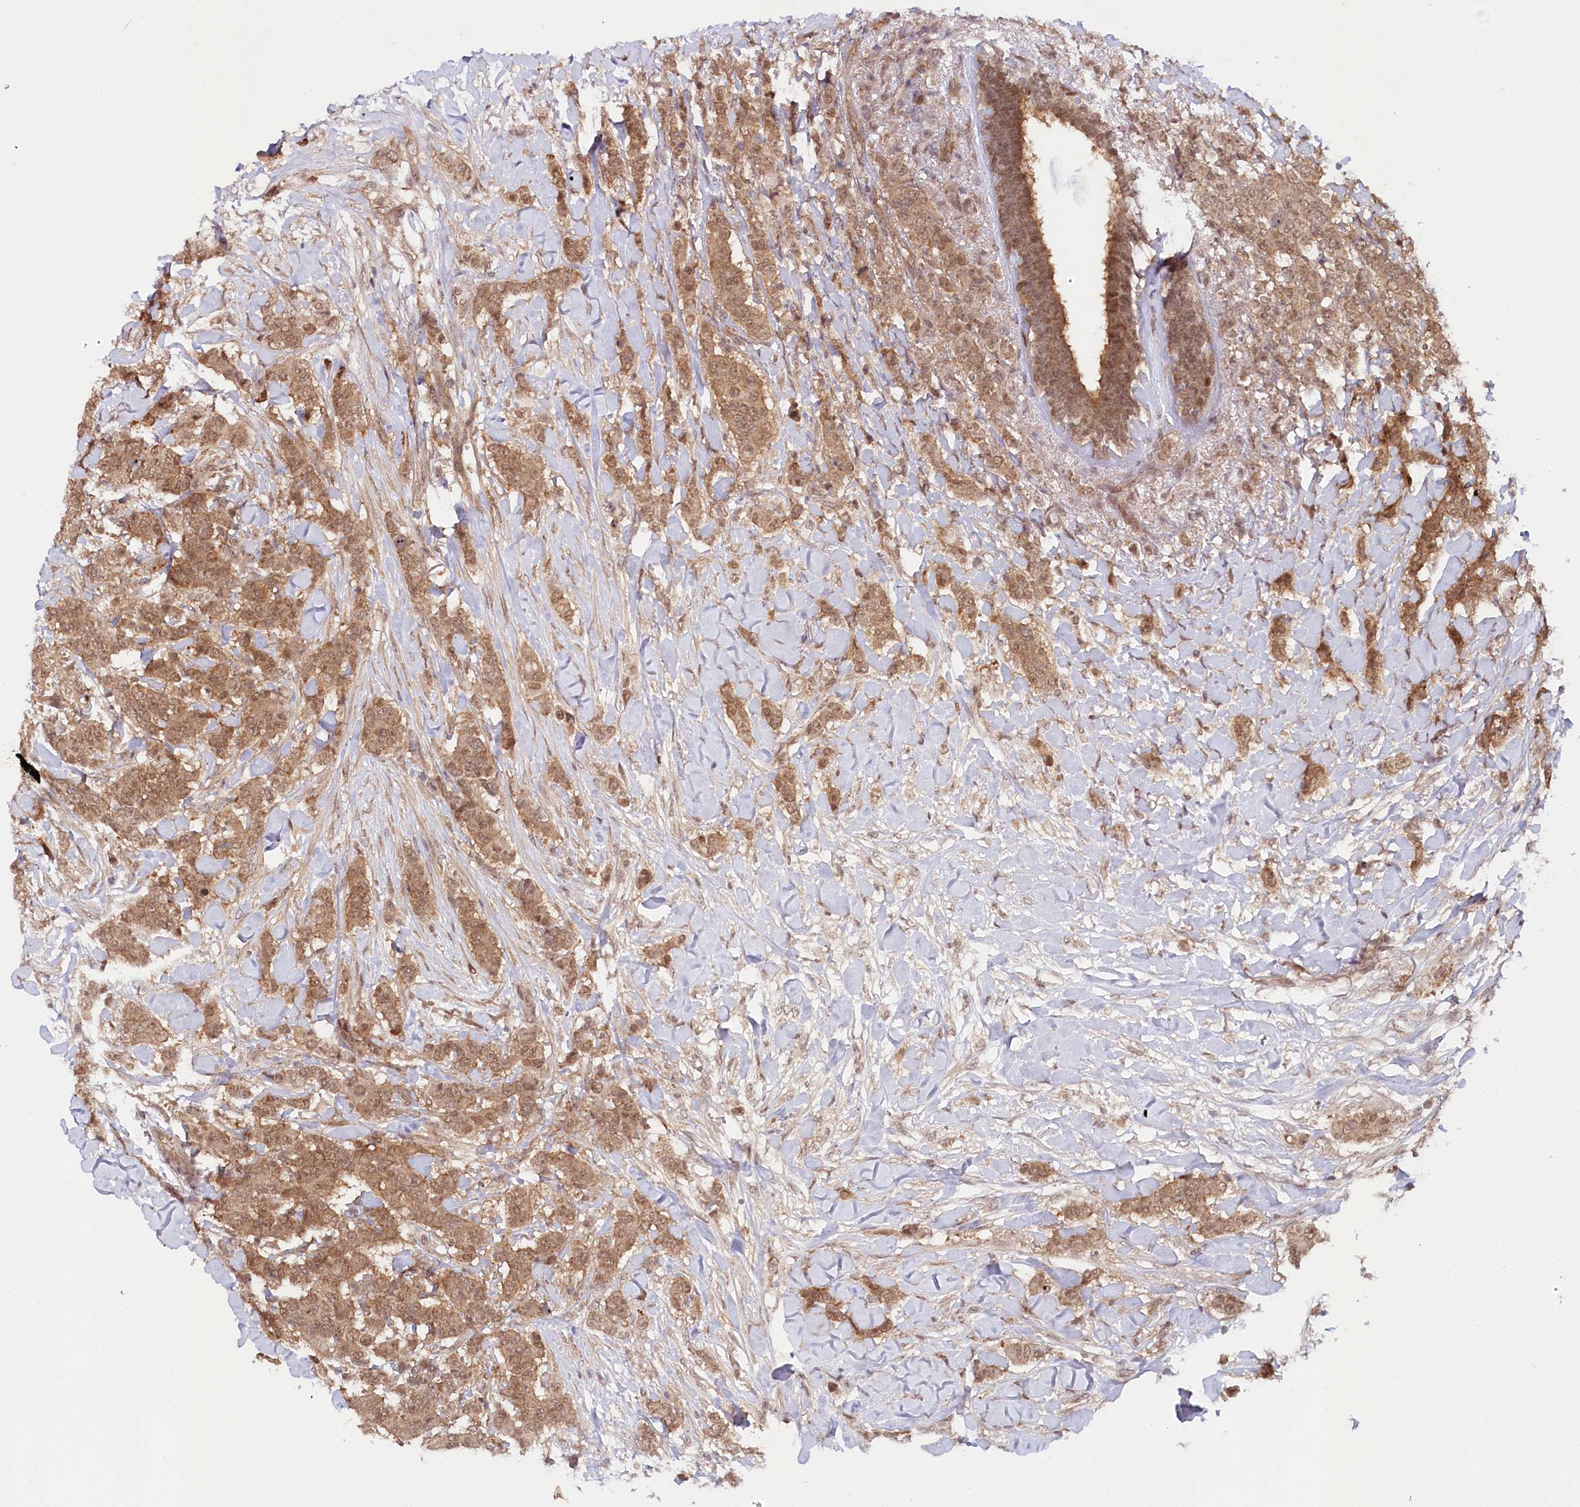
{"staining": {"intensity": "moderate", "quantity": ">75%", "location": "cytoplasmic/membranous,nuclear"}, "tissue": "breast cancer", "cell_type": "Tumor cells", "image_type": "cancer", "snomed": [{"axis": "morphology", "description": "Duct carcinoma"}, {"axis": "topography", "description": "Breast"}], "caption": "Immunohistochemical staining of intraductal carcinoma (breast) displays medium levels of moderate cytoplasmic/membranous and nuclear protein expression in approximately >75% of tumor cells. (Brightfield microscopy of DAB IHC at high magnification).", "gene": "CCDC65", "patient": {"sex": "female", "age": 40}}